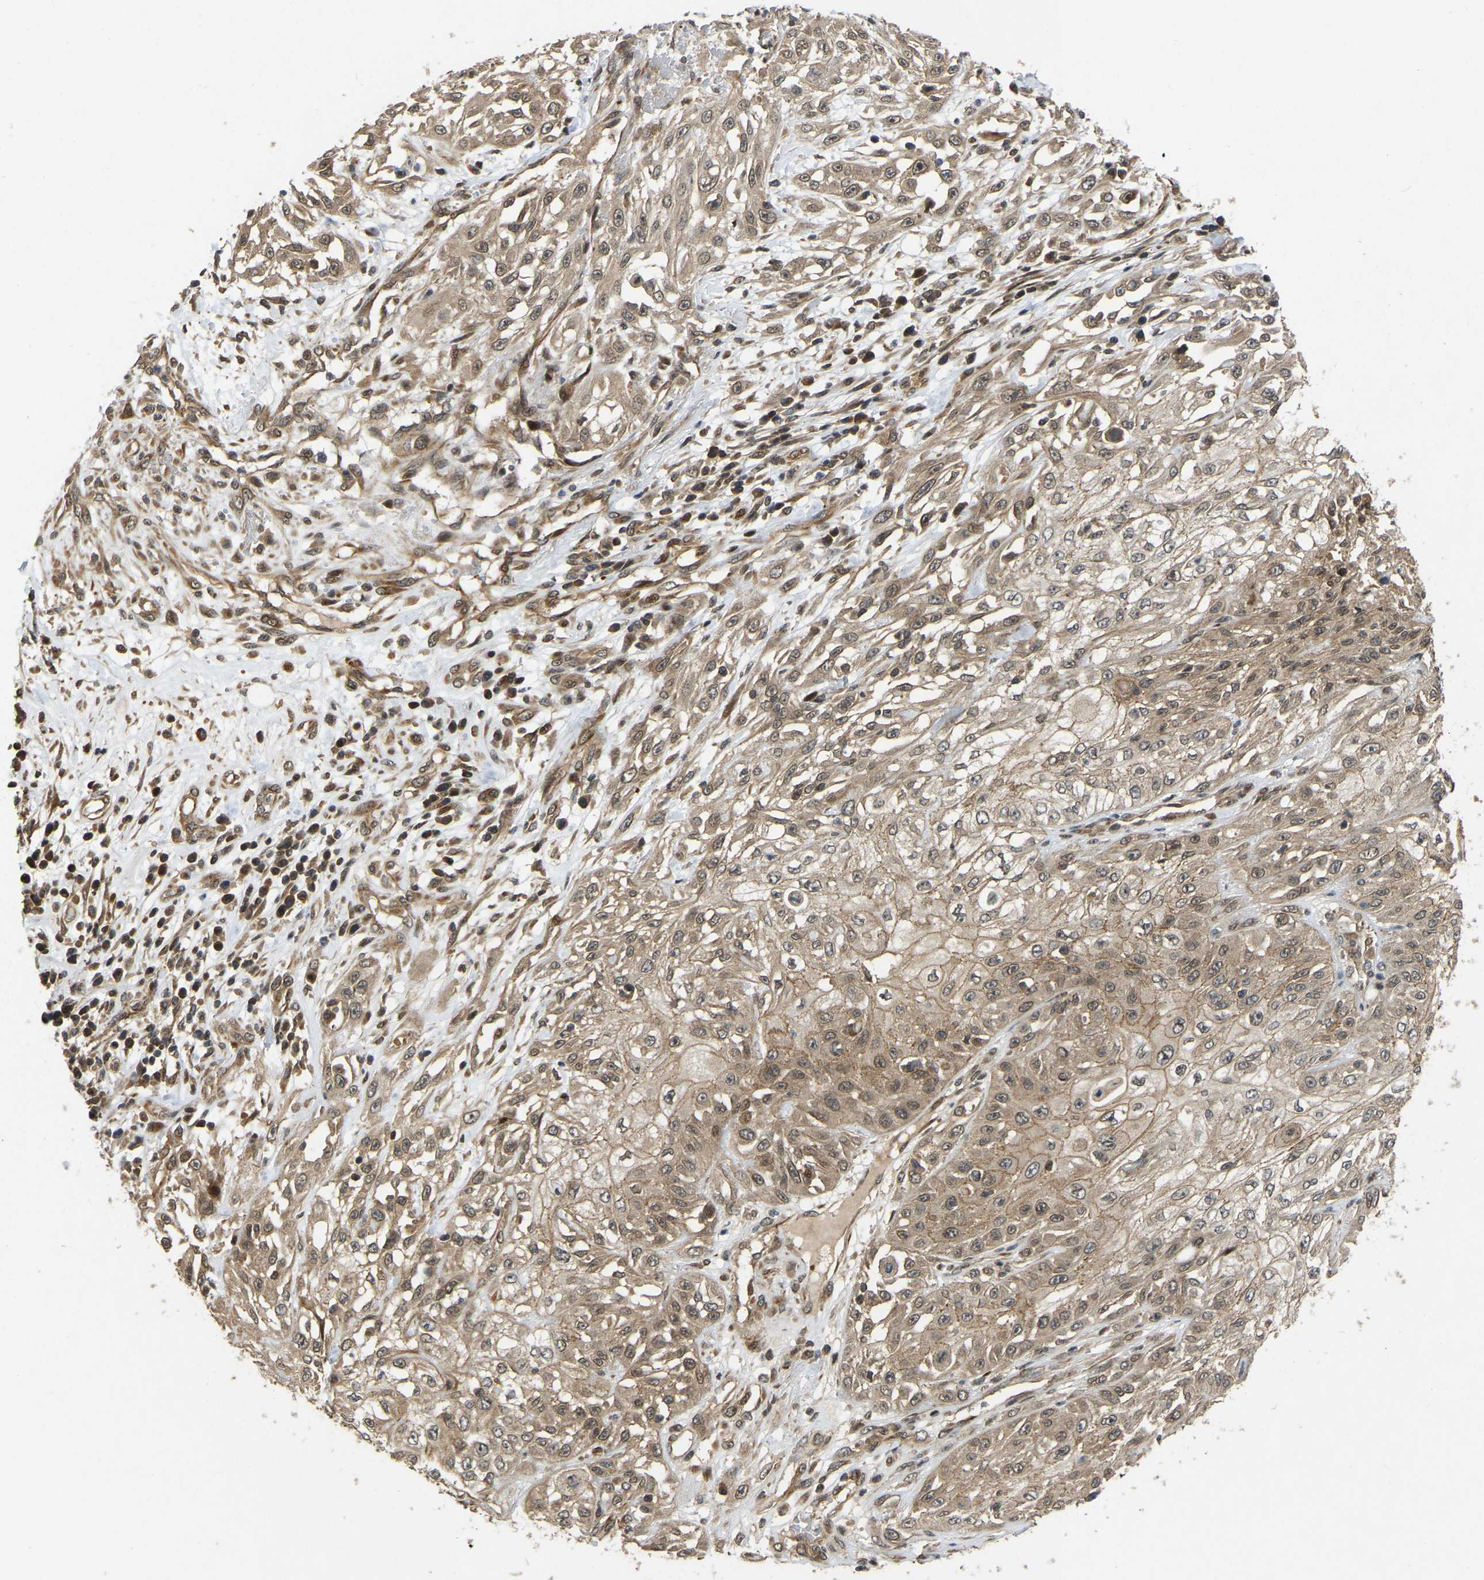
{"staining": {"intensity": "moderate", "quantity": ">75%", "location": "cytoplasmic/membranous,nuclear"}, "tissue": "skin cancer", "cell_type": "Tumor cells", "image_type": "cancer", "snomed": [{"axis": "morphology", "description": "Squamous cell carcinoma, NOS"}, {"axis": "morphology", "description": "Squamous cell carcinoma, metastatic, NOS"}, {"axis": "topography", "description": "Skin"}, {"axis": "topography", "description": "Lymph node"}], "caption": "Protein expression by IHC reveals moderate cytoplasmic/membranous and nuclear staining in about >75% of tumor cells in skin squamous cell carcinoma.", "gene": "KIAA1549", "patient": {"sex": "male", "age": 75}}